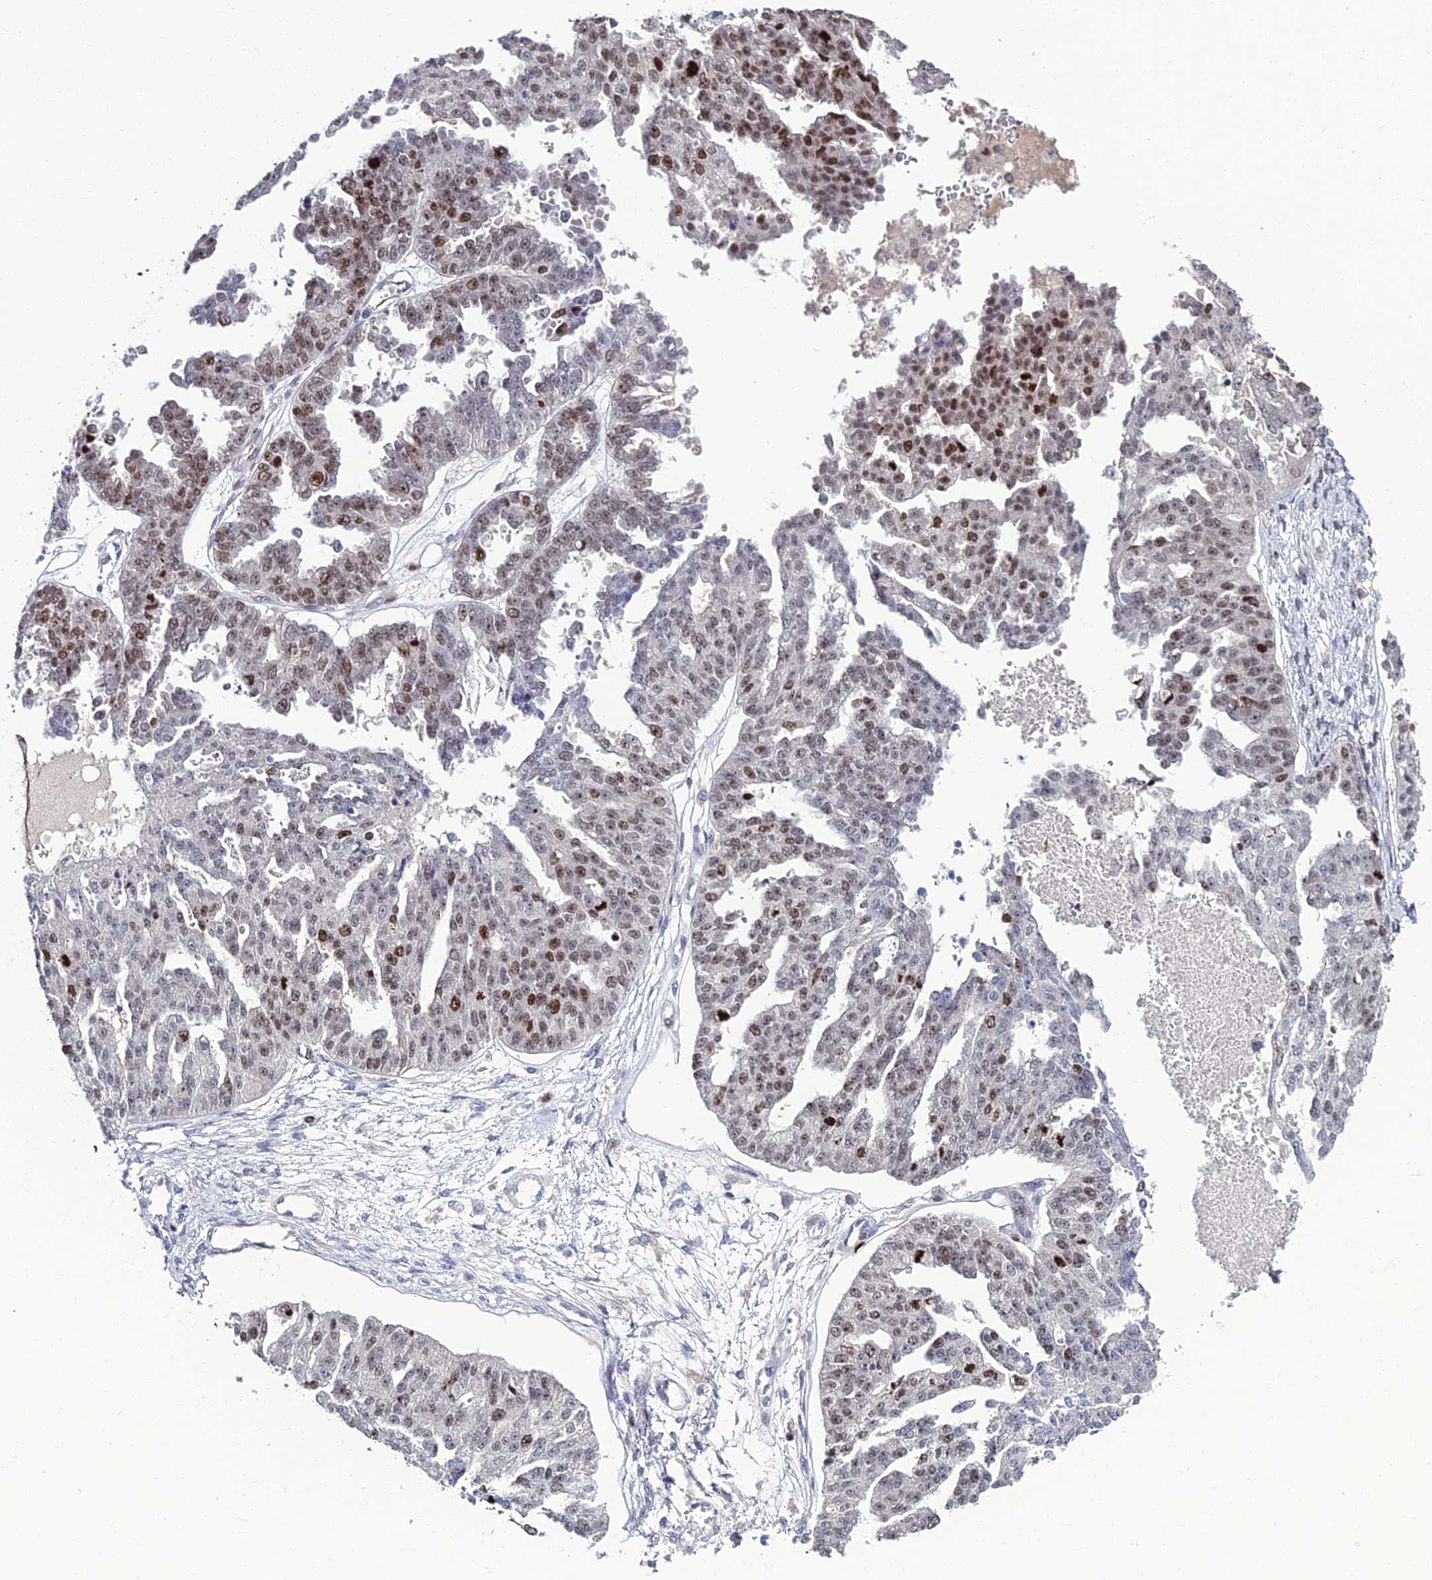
{"staining": {"intensity": "moderate", "quantity": "25%-75%", "location": "nuclear"}, "tissue": "ovarian cancer", "cell_type": "Tumor cells", "image_type": "cancer", "snomed": [{"axis": "morphology", "description": "Cystadenocarcinoma, serous, NOS"}, {"axis": "topography", "description": "Ovary"}], "caption": "Tumor cells show moderate nuclear expression in about 25%-75% of cells in serous cystadenocarcinoma (ovarian).", "gene": "TAF9B", "patient": {"sex": "female", "age": 58}}